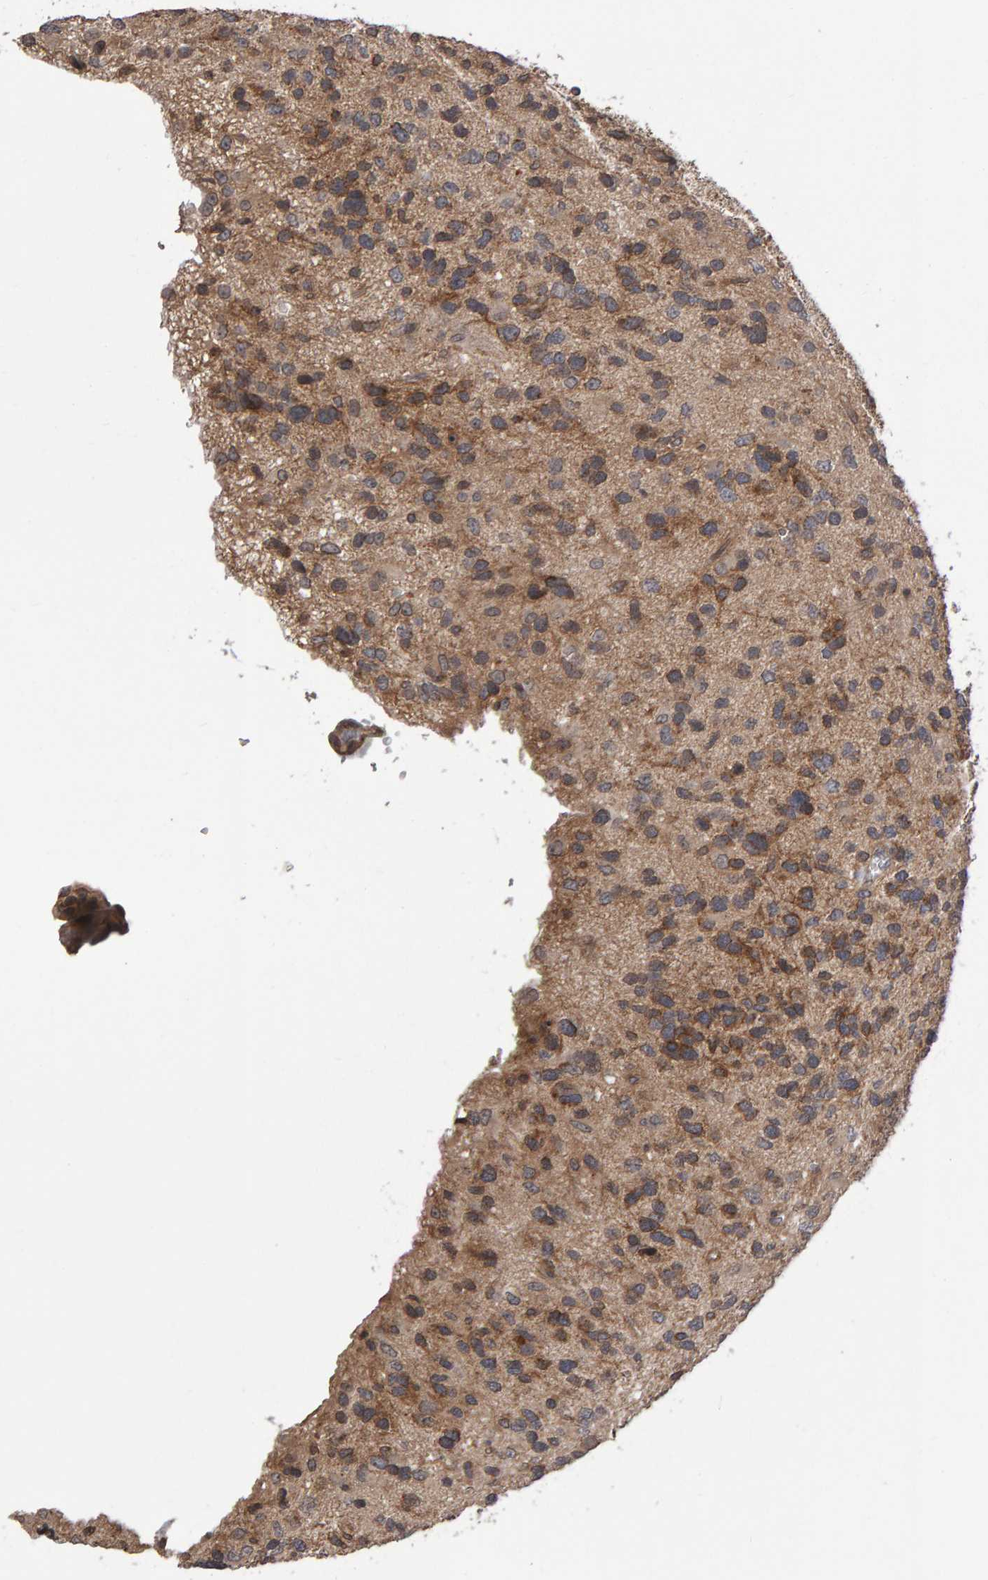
{"staining": {"intensity": "weak", "quantity": ">75%", "location": "cytoplasmic/membranous"}, "tissue": "glioma", "cell_type": "Tumor cells", "image_type": "cancer", "snomed": [{"axis": "morphology", "description": "Glioma, malignant, High grade"}, {"axis": "topography", "description": "Brain"}], "caption": "A high-resolution photomicrograph shows immunohistochemistry (IHC) staining of malignant glioma (high-grade), which shows weak cytoplasmic/membranous positivity in approximately >75% of tumor cells. Nuclei are stained in blue.", "gene": "SCRIB", "patient": {"sex": "female", "age": 58}}